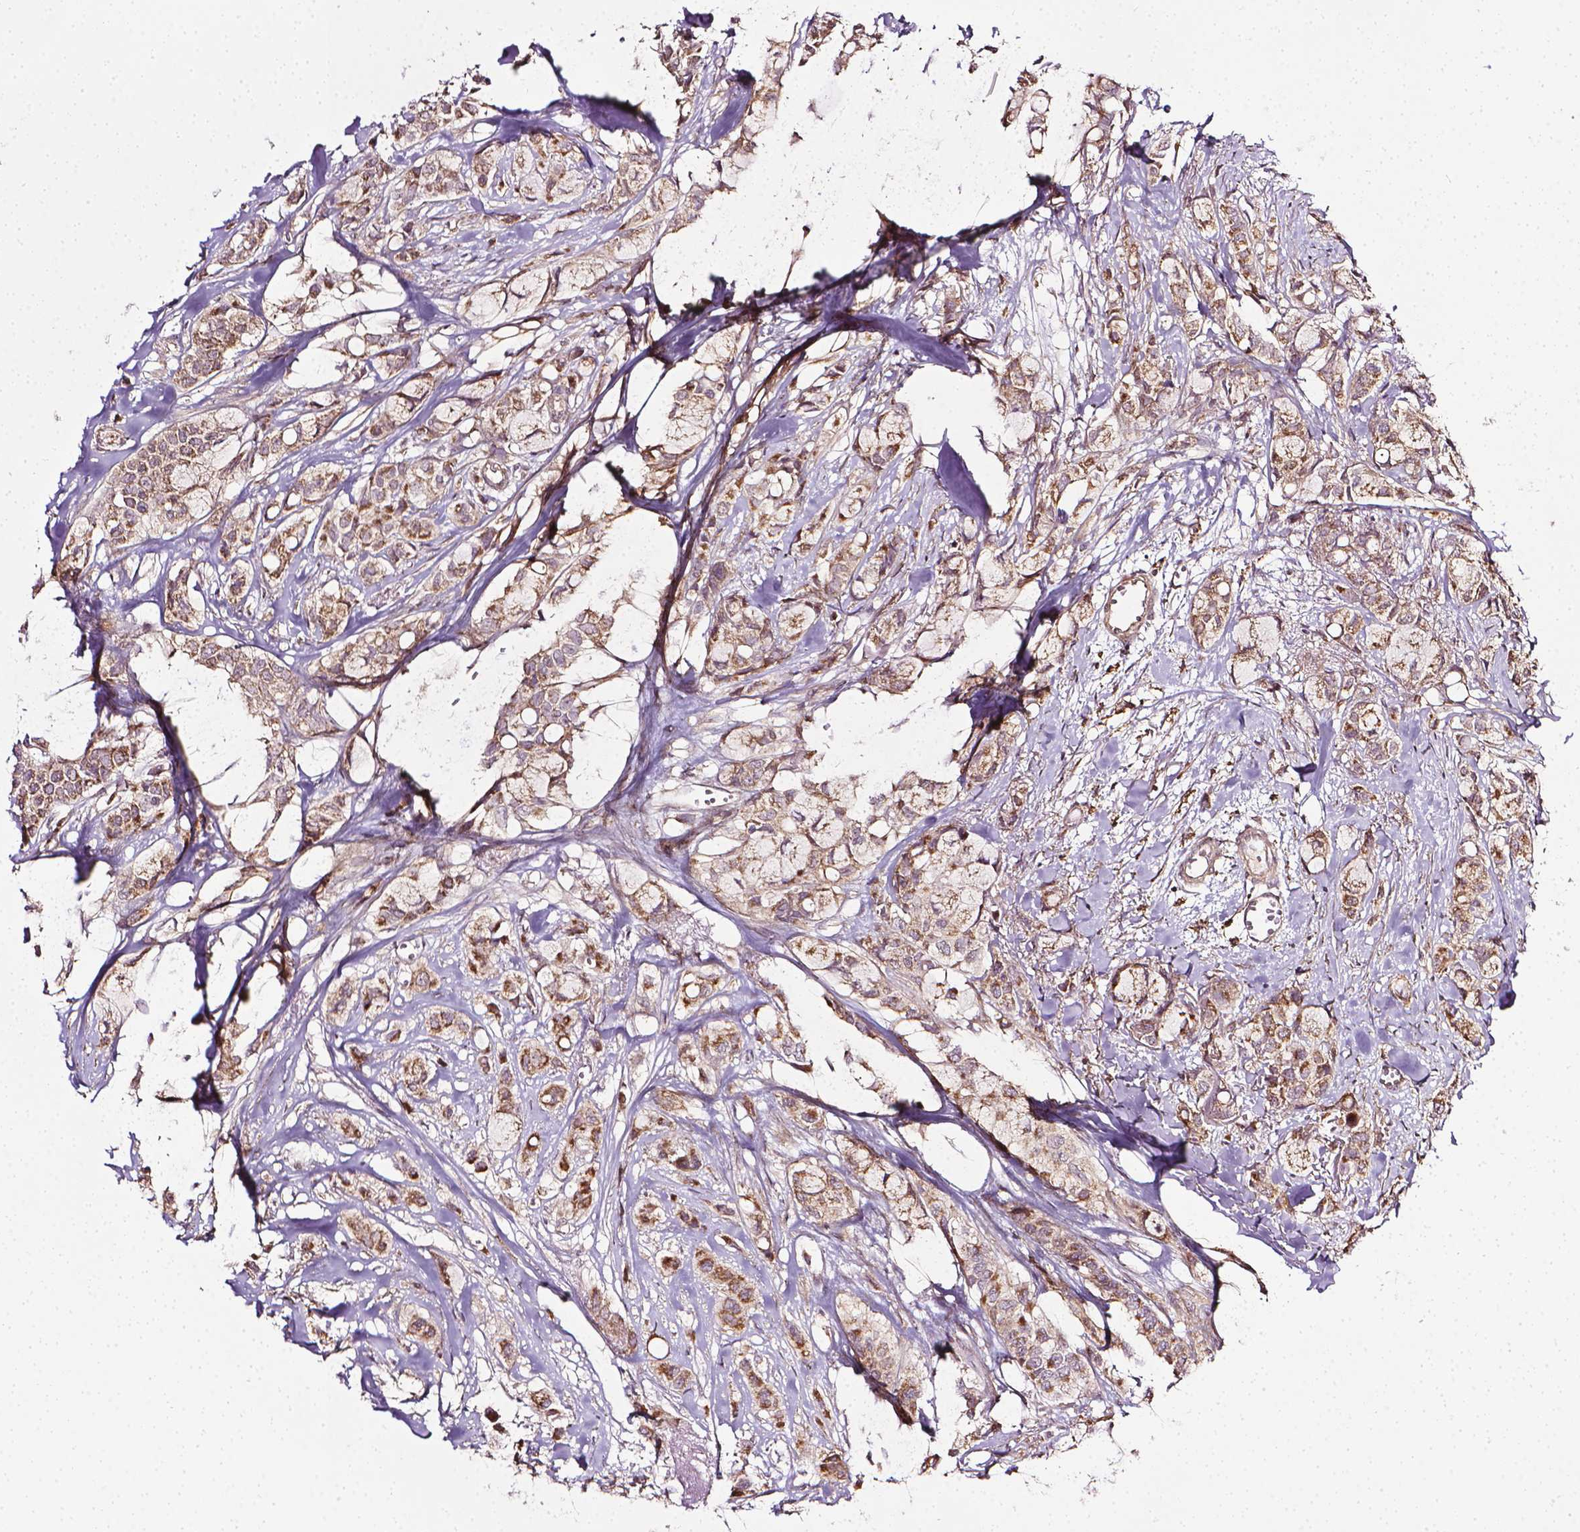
{"staining": {"intensity": "moderate", "quantity": ">75%", "location": "cytoplasmic/membranous"}, "tissue": "breast cancer", "cell_type": "Tumor cells", "image_type": "cancer", "snomed": [{"axis": "morphology", "description": "Duct carcinoma"}, {"axis": "topography", "description": "Breast"}], "caption": "An IHC image of neoplastic tissue is shown. Protein staining in brown labels moderate cytoplasmic/membranous positivity in infiltrating ductal carcinoma (breast) within tumor cells.", "gene": "PRAG1", "patient": {"sex": "female", "age": 85}}